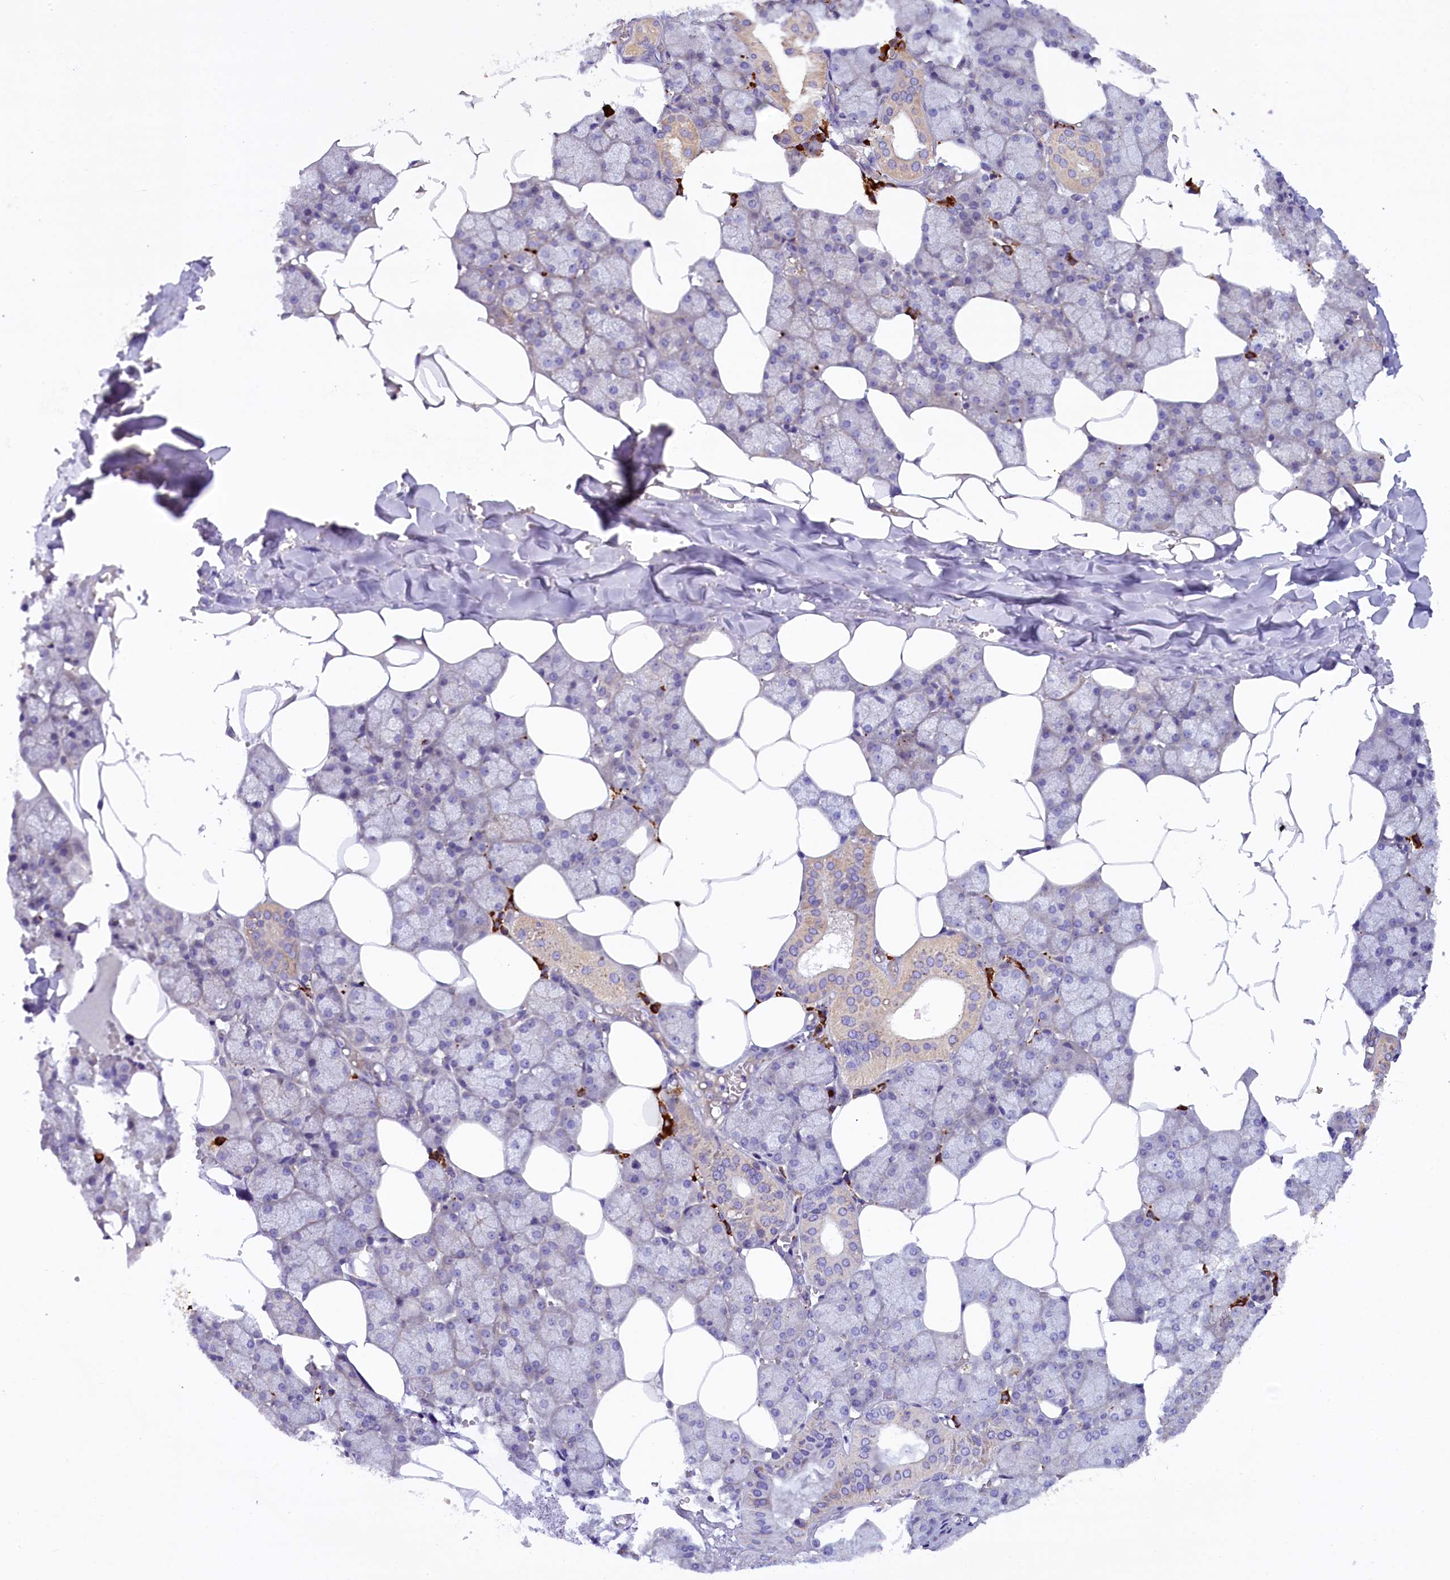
{"staining": {"intensity": "moderate", "quantity": "25%-75%", "location": "cytoplasmic/membranous"}, "tissue": "salivary gland", "cell_type": "Glandular cells", "image_type": "normal", "snomed": [{"axis": "morphology", "description": "Normal tissue, NOS"}, {"axis": "topography", "description": "Salivary gland"}], "caption": "Immunohistochemical staining of benign human salivary gland reveals moderate cytoplasmic/membranous protein positivity in about 25%-75% of glandular cells. (DAB = brown stain, brightfield microscopy at high magnification).", "gene": "FRY", "patient": {"sex": "male", "age": 62}}